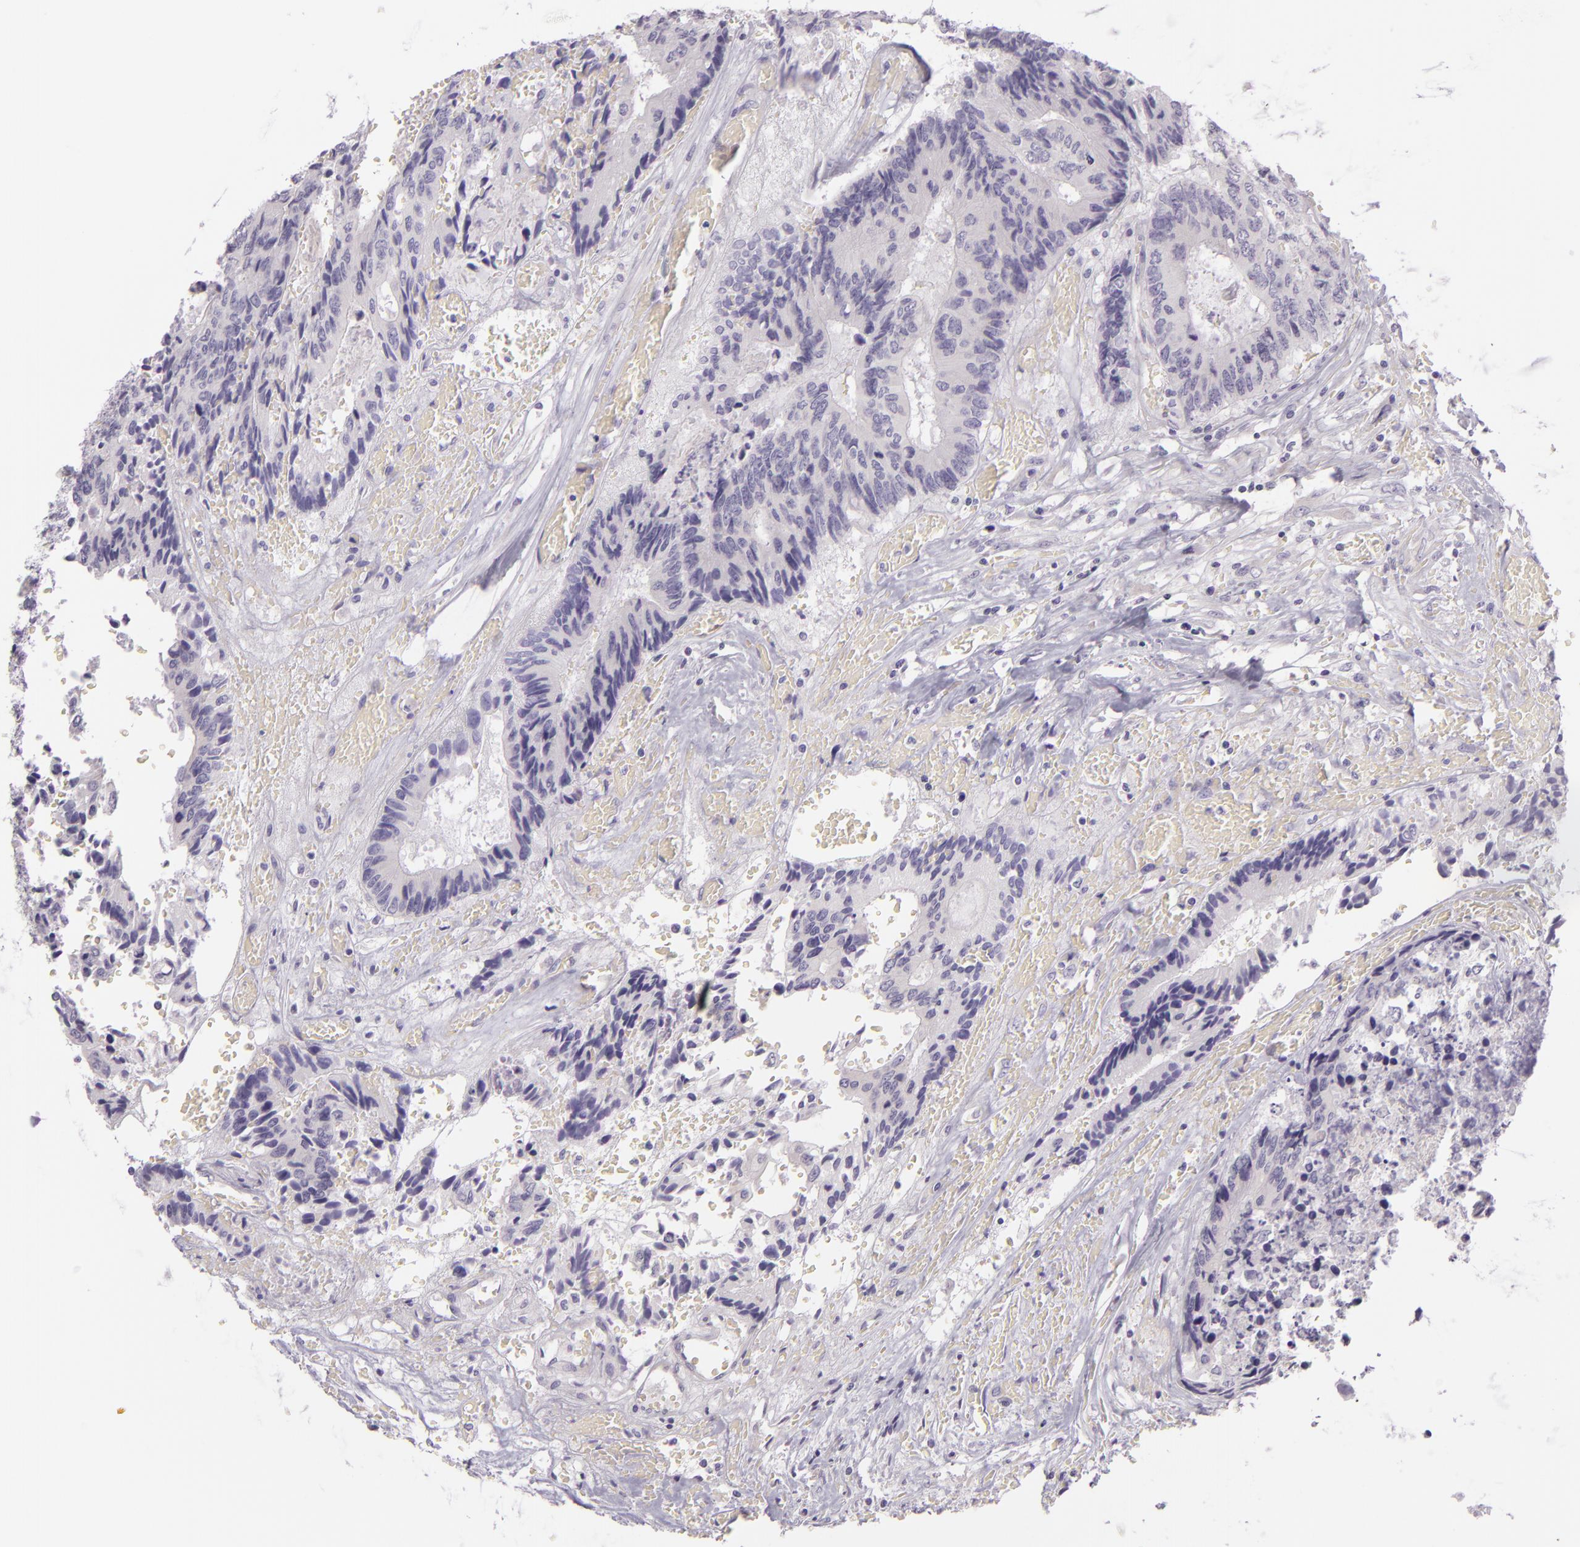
{"staining": {"intensity": "negative", "quantity": "none", "location": "none"}, "tissue": "colorectal cancer", "cell_type": "Tumor cells", "image_type": "cancer", "snomed": [{"axis": "morphology", "description": "Adenocarcinoma, NOS"}, {"axis": "topography", "description": "Rectum"}], "caption": "The micrograph exhibits no significant staining in tumor cells of adenocarcinoma (colorectal). The staining was performed using DAB (3,3'-diaminobenzidine) to visualize the protein expression in brown, while the nuclei were stained in blue with hematoxylin (Magnification: 20x).", "gene": "ZC3H7B", "patient": {"sex": "male", "age": 55}}